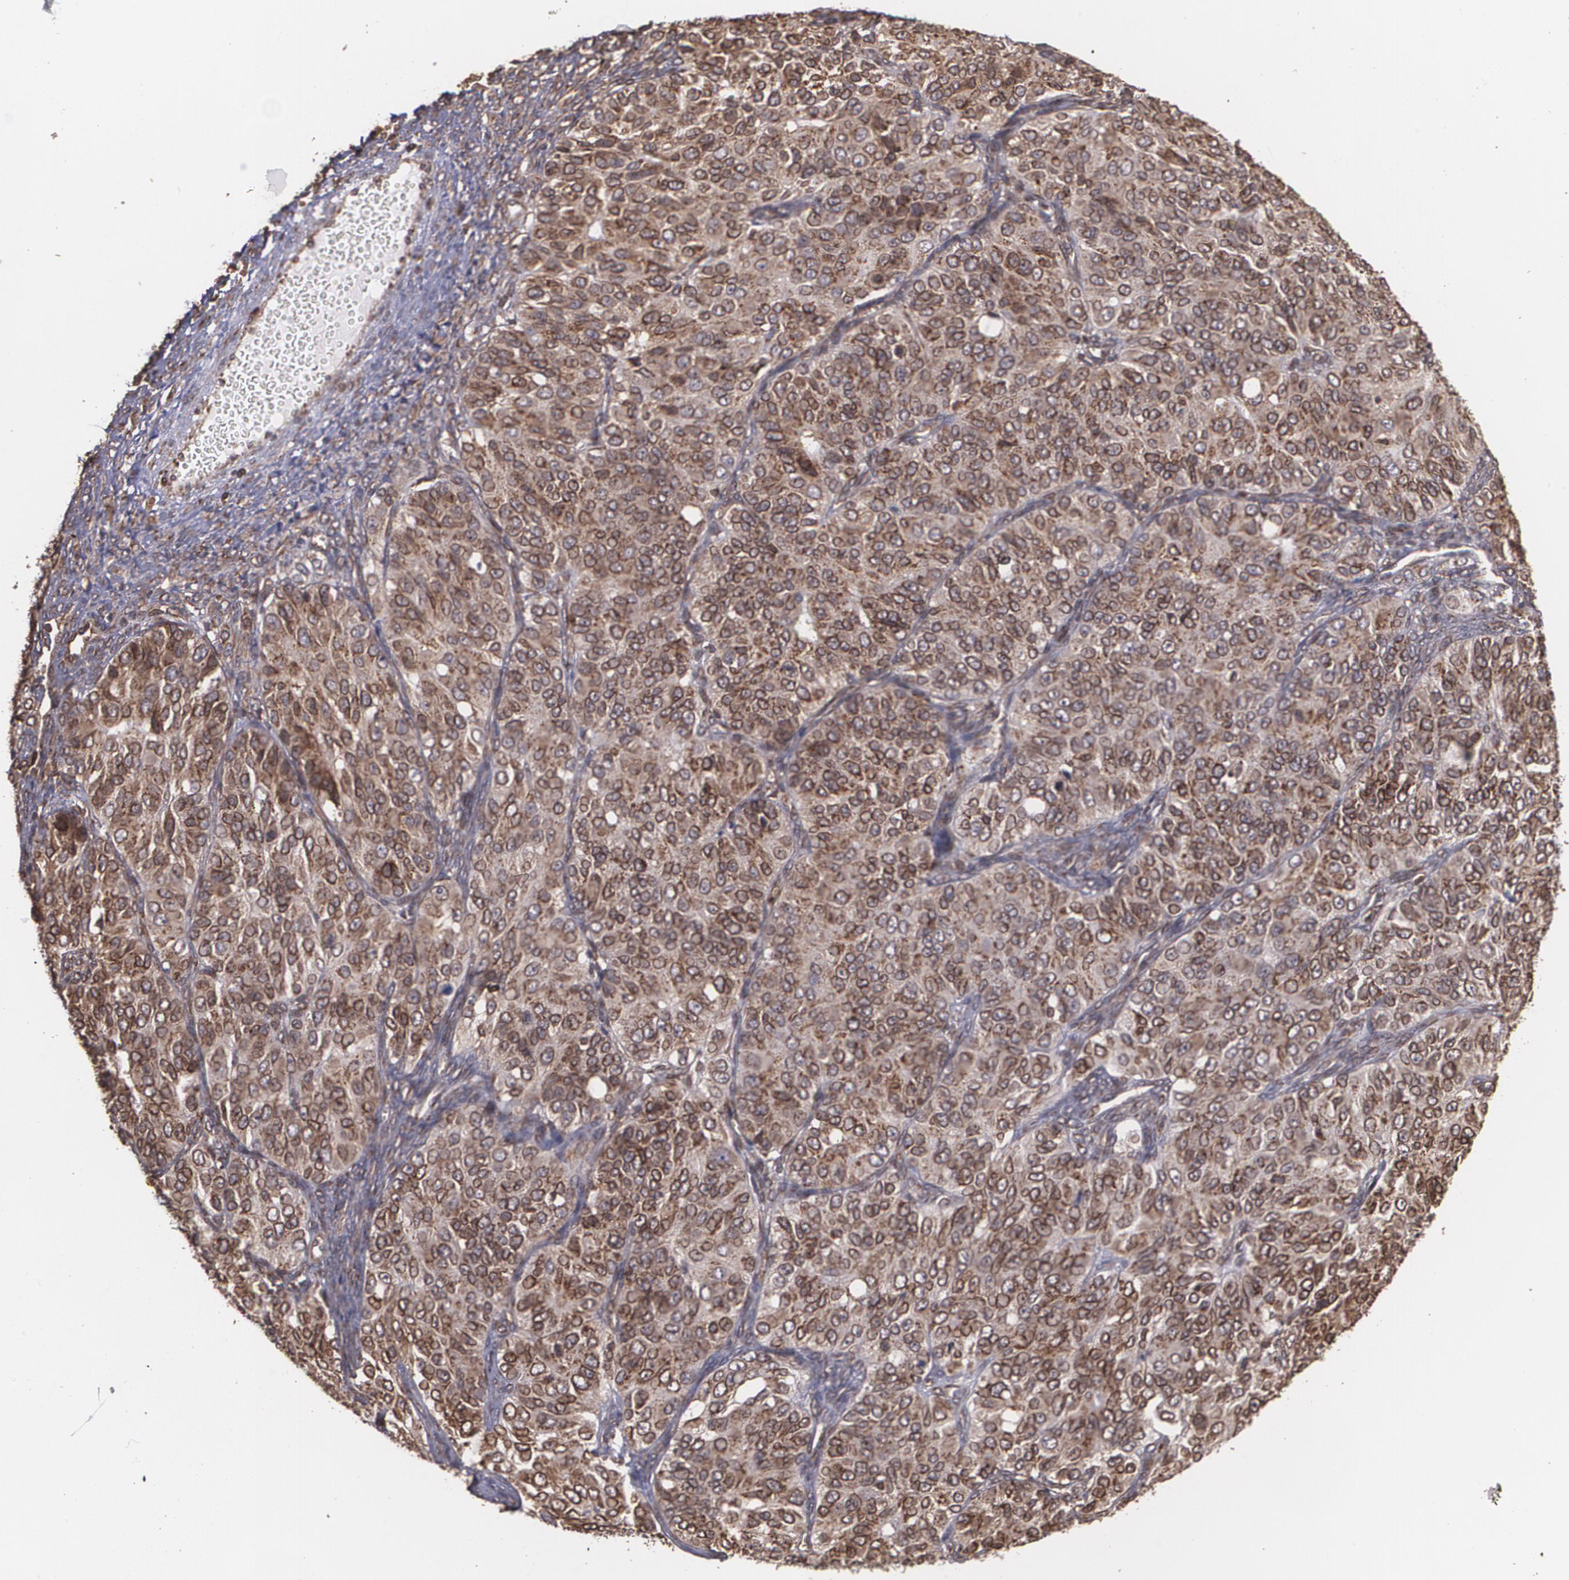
{"staining": {"intensity": "strong", "quantity": ">75%", "location": "cytoplasmic/membranous"}, "tissue": "ovarian cancer", "cell_type": "Tumor cells", "image_type": "cancer", "snomed": [{"axis": "morphology", "description": "Carcinoma, endometroid"}, {"axis": "topography", "description": "Ovary"}], "caption": "Immunohistochemical staining of ovarian endometroid carcinoma reveals high levels of strong cytoplasmic/membranous protein staining in approximately >75% of tumor cells.", "gene": "TRIP11", "patient": {"sex": "female", "age": 51}}